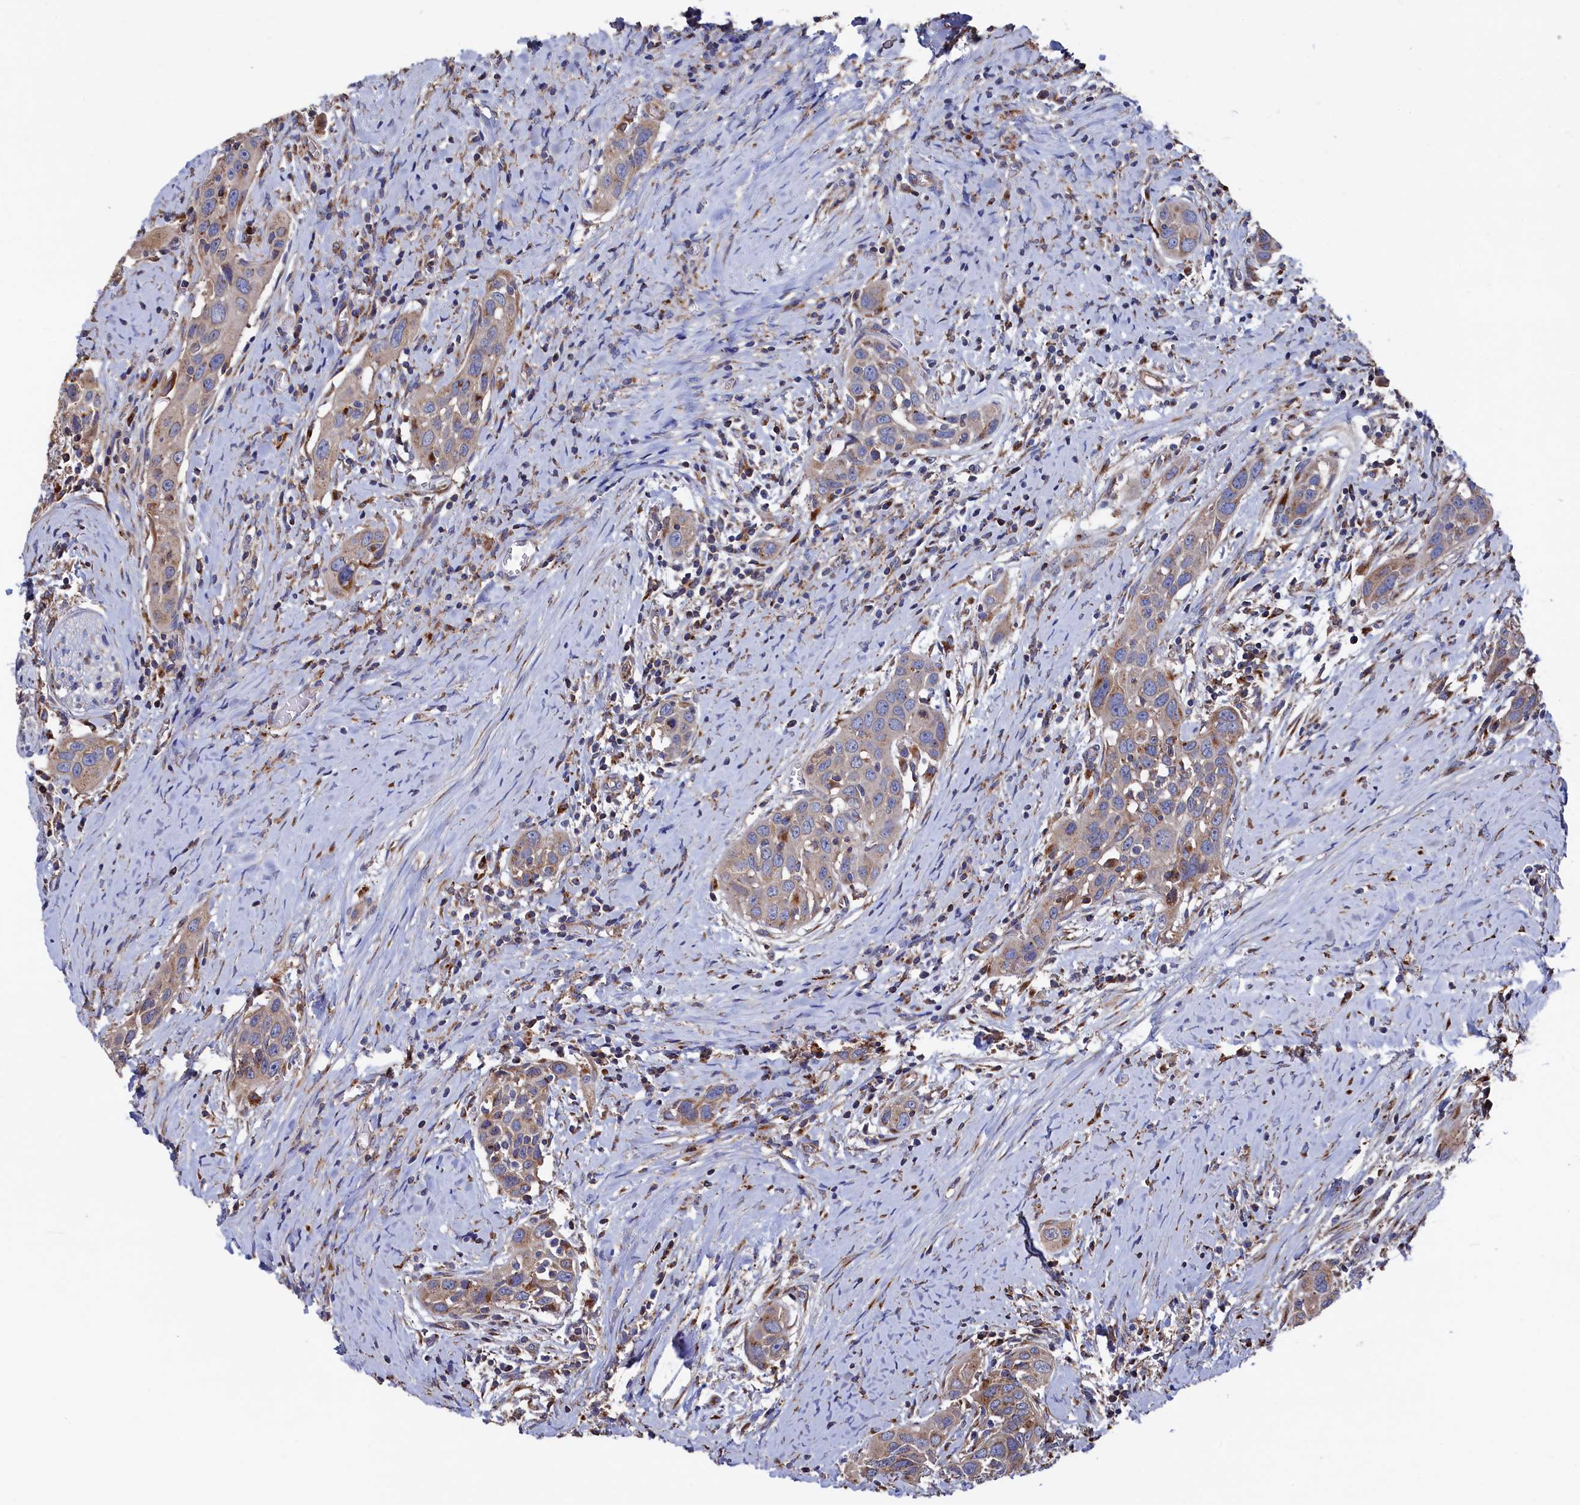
{"staining": {"intensity": "moderate", "quantity": "<25%", "location": "cytoplasmic/membranous"}, "tissue": "head and neck cancer", "cell_type": "Tumor cells", "image_type": "cancer", "snomed": [{"axis": "morphology", "description": "Squamous cell carcinoma, NOS"}, {"axis": "topography", "description": "Oral tissue"}, {"axis": "topography", "description": "Head-Neck"}], "caption": "Brown immunohistochemical staining in squamous cell carcinoma (head and neck) exhibits moderate cytoplasmic/membranous positivity in approximately <25% of tumor cells.", "gene": "PRRC1", "patient": {"sex": "female", "age": 50}}